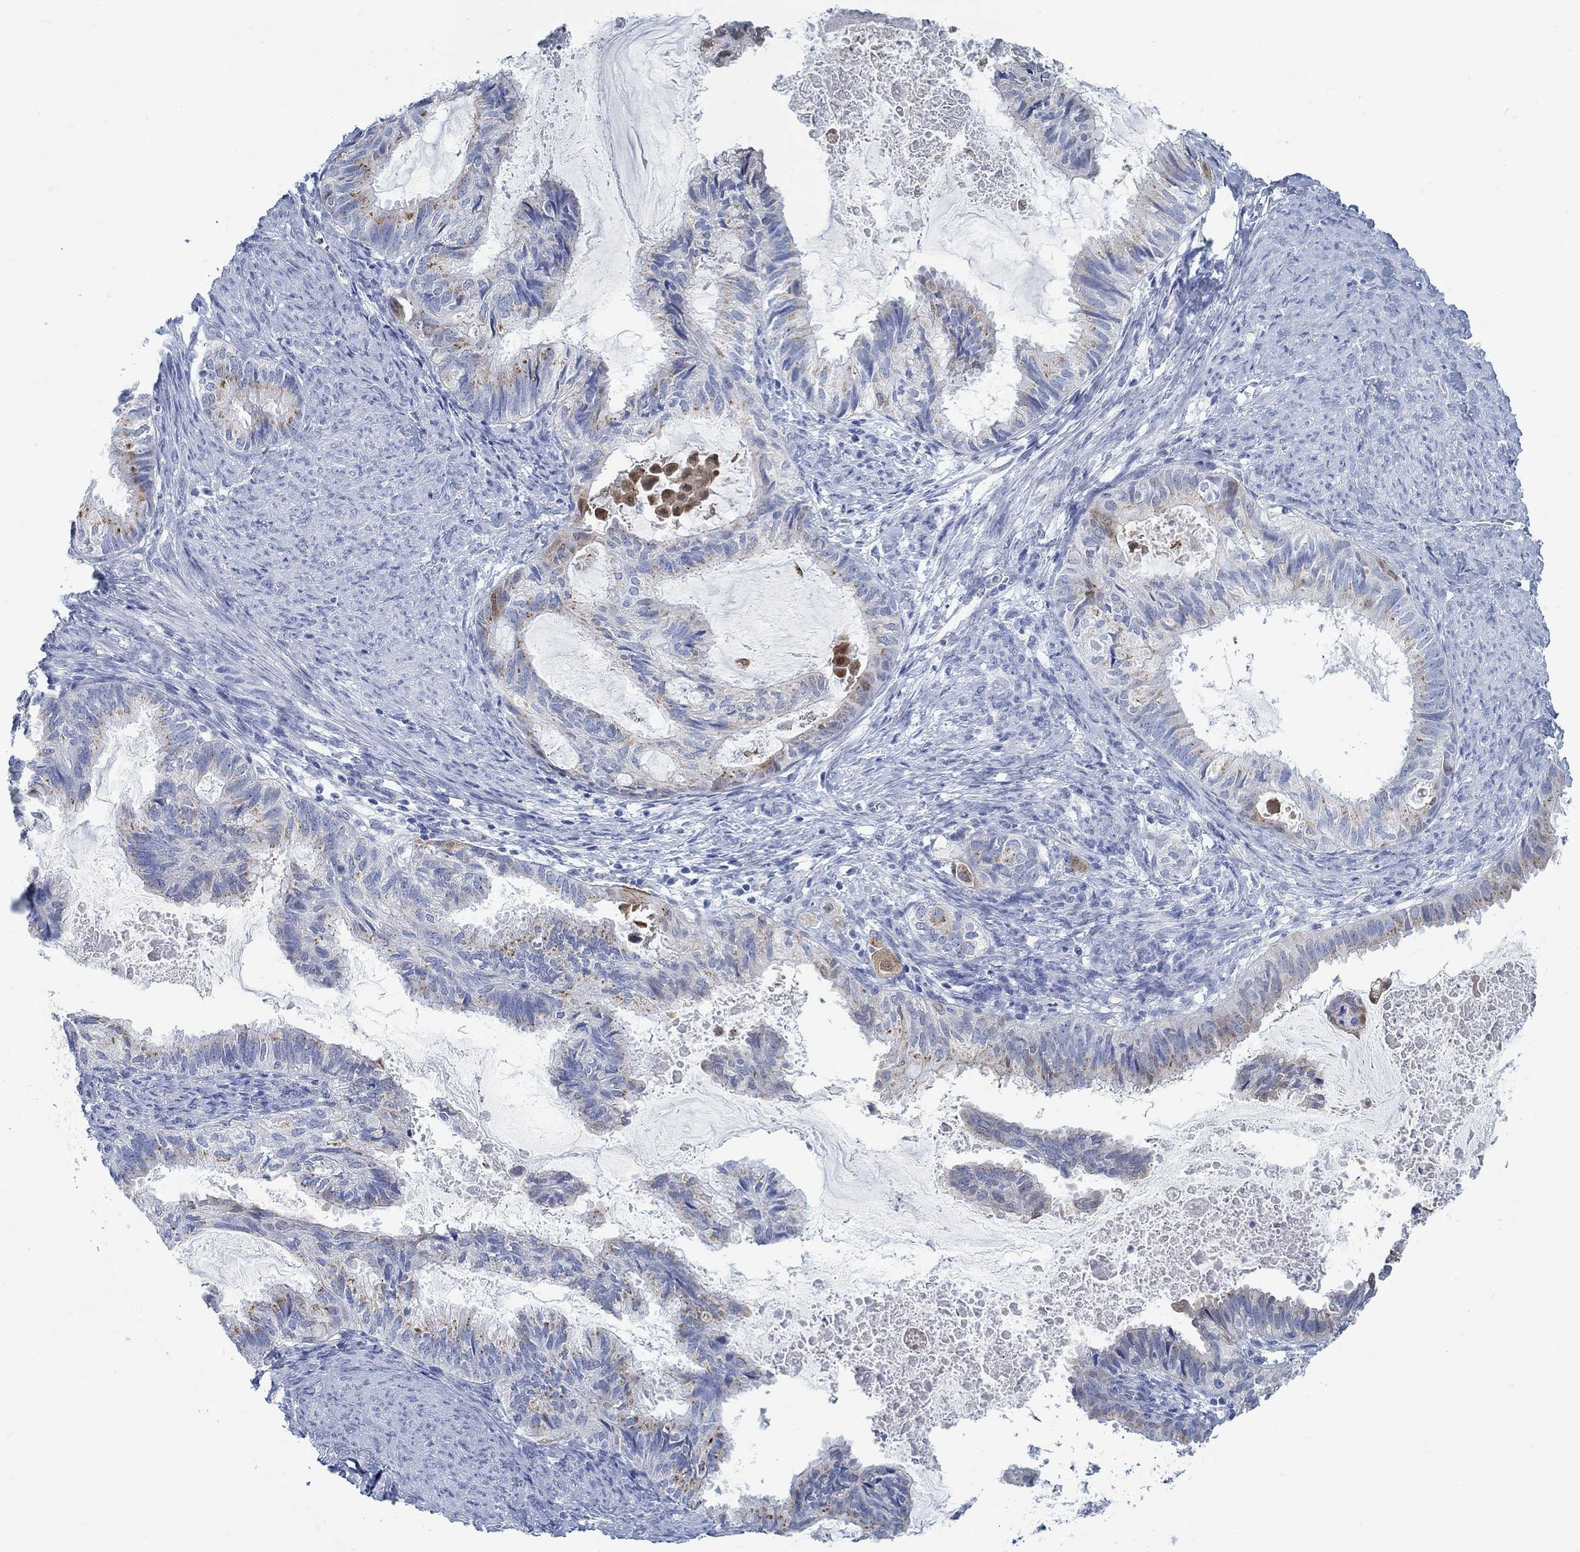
{"staining": {"intensity": "moderate", "quantity": "<25%", "location": "cytoplasmic/membranous"}, "tissue": "endometrial cancer", "cell_type": "Tumor cells", "image_type": "cancer", "snomed": [{"axis": "morphology", "description": "Adenocarcinoma, NOS"}, {"axis": "topography", "description": "Endometrium"}], "caption": "Protein staining shows moderate cytoplasmic/membranous staining in approximately <25% of tumor cells in endometrial cancer.", "gene": "TEKT4", "patient": {"sex": "female", "age": 86}}